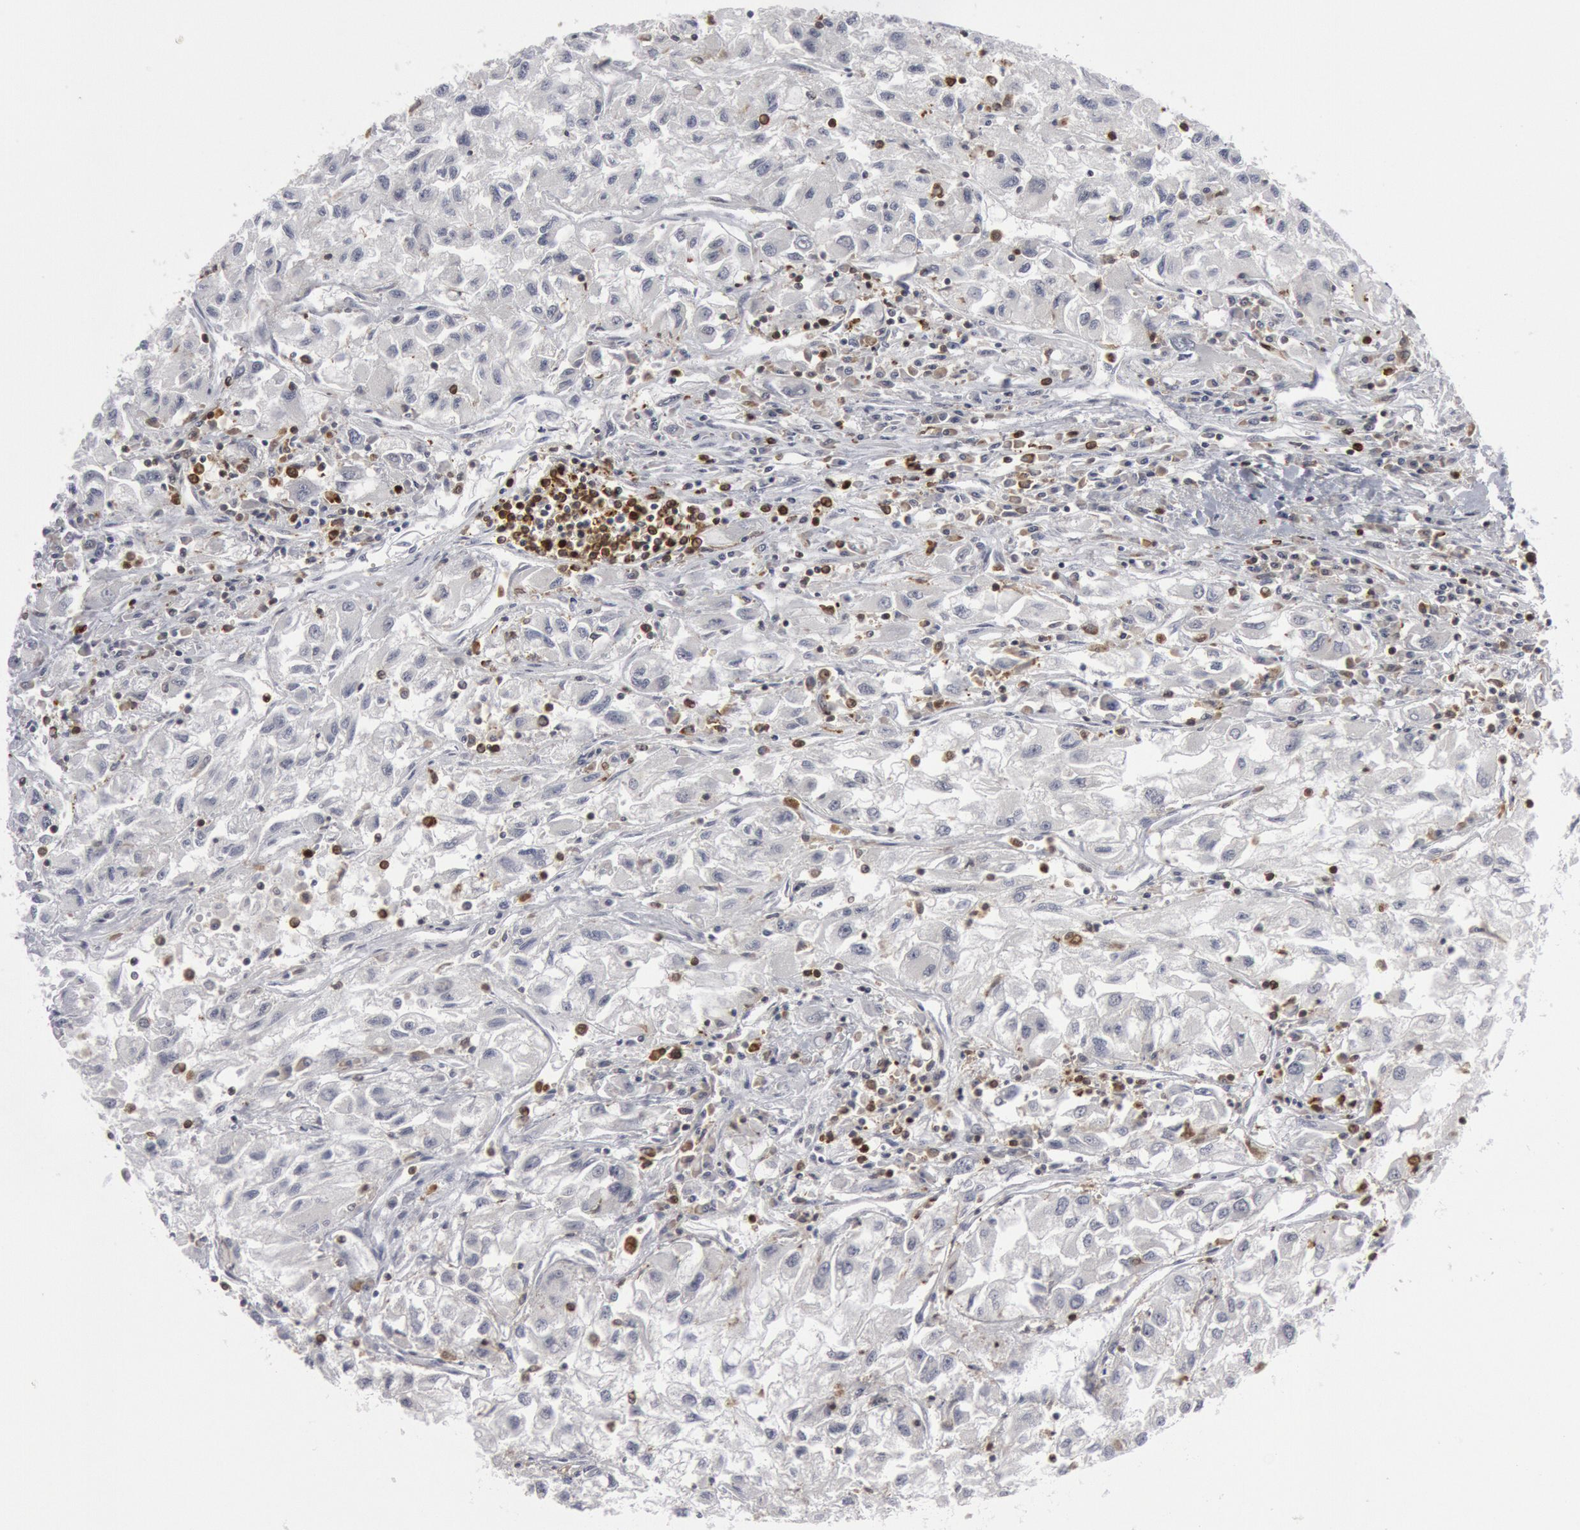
{"staining": {"intensity": "negative", "quantity": "none", "location": "none"}, "tissue": "renal cancer", "cell_type": "Tumor cells", "image_type": "cancer", "snomed": [{"axis": "morphology", "description": "Adenocarcinoma, NOS"}, {"axis": "topography", "description": "Kidney"}], "caption": "Human renal adenocarcinoma stained for a protein using IHC shows no expression in tumor cells.", "gene": "PTPN6", "patient": {"sex": "male", "age": 59}}